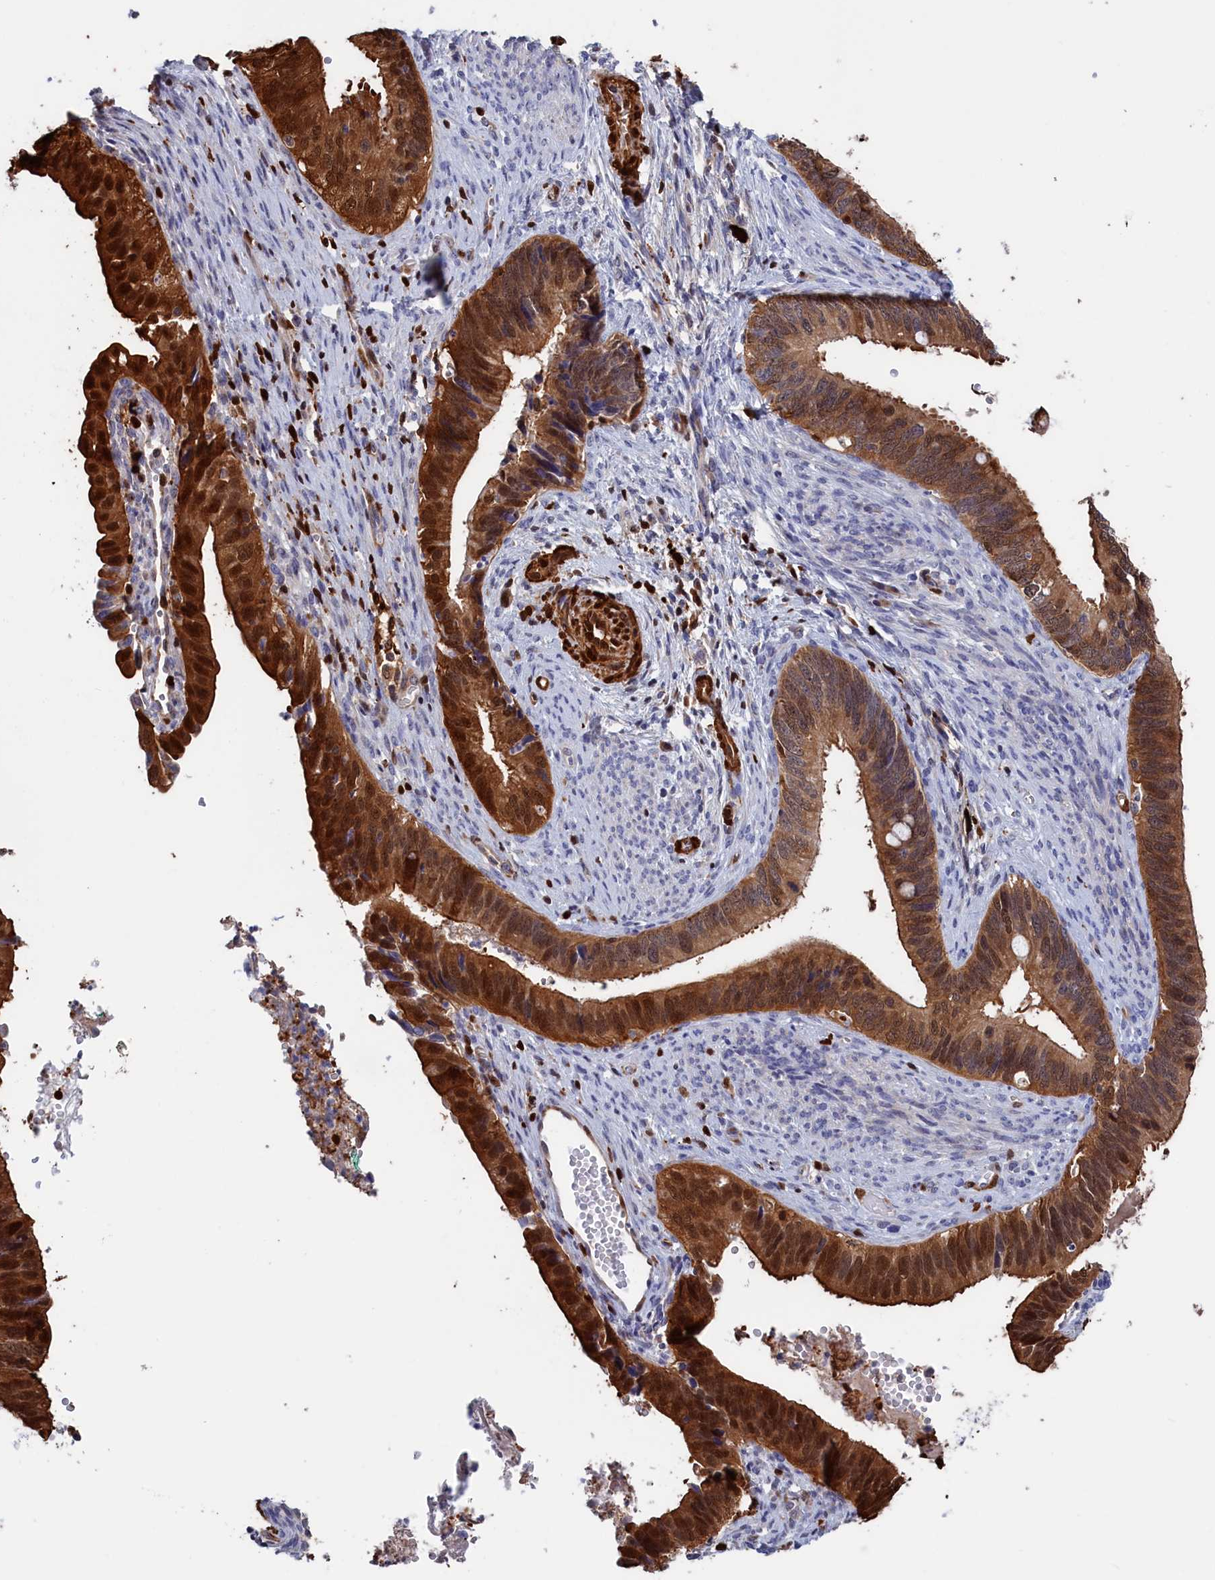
{"staining": {"intensity": "strong", "quantity": ">75%", "location": "cytoplasmic/membranous,nuclear"}, "tissue": "cervical cancer", "cell_type": "Tumor cells", "image_type": "cancer", "snomed": [{"axis": "morphology", "description": "Adenocarcinoma, NOS"}, {"axis": "topography", "description": "Cervix"}], "caption": "Immunohistochemical staining of cervical adenocarcinoma demonstrates strong cytoplasmic/membranous and nuclear protein positivity in approximately >75% of tumor cells. (IHC, brightfield microscopy, high magnification).", "gene": "CRIP1", "patient": {"sex": "female", "age": 42}}